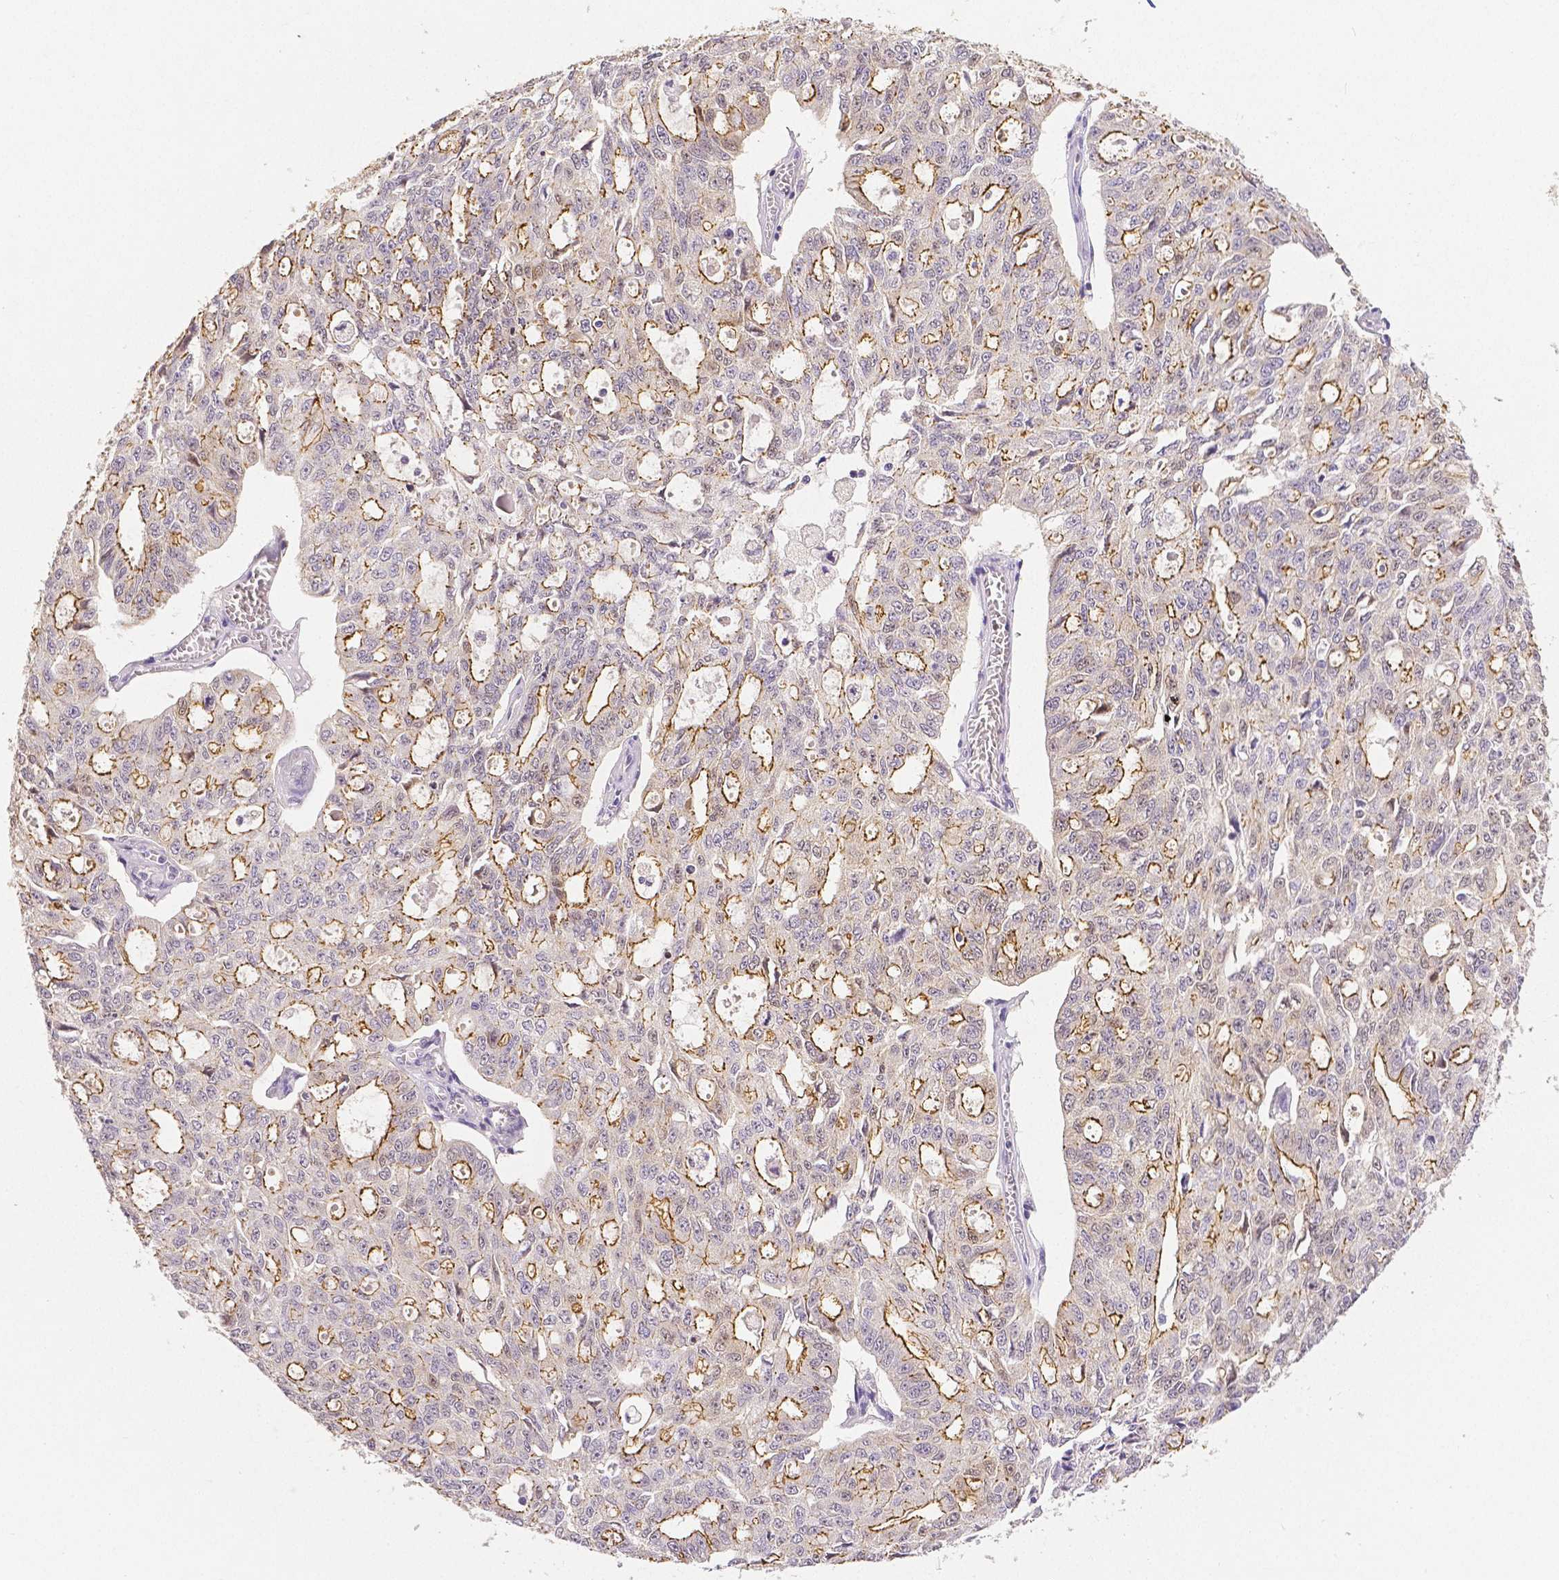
{"staining": {"intensity": "moderate", "quantity": "25%-75%", "location": "cytoplasmic/membranous"}, "tissue": "ovarian cancer", "cell_type": "Tumor cells", "image_type": "cancer", "snomed": [{"axis": "morphology", "description": "Carcinoma, endometroid"}, {"axis": "topography", "description": "Ovary"}], "caption": "Protein analysis of ovarian endometroid carcinoma tissue displays moderate cytoplasmic/membranous expression in approximately 25%-75% of tumor cells. (Brightfield microscopy of DAB IHC at high magnification).", "gene": "OCLN", "patient": {"sex": "female", "age": 65}}